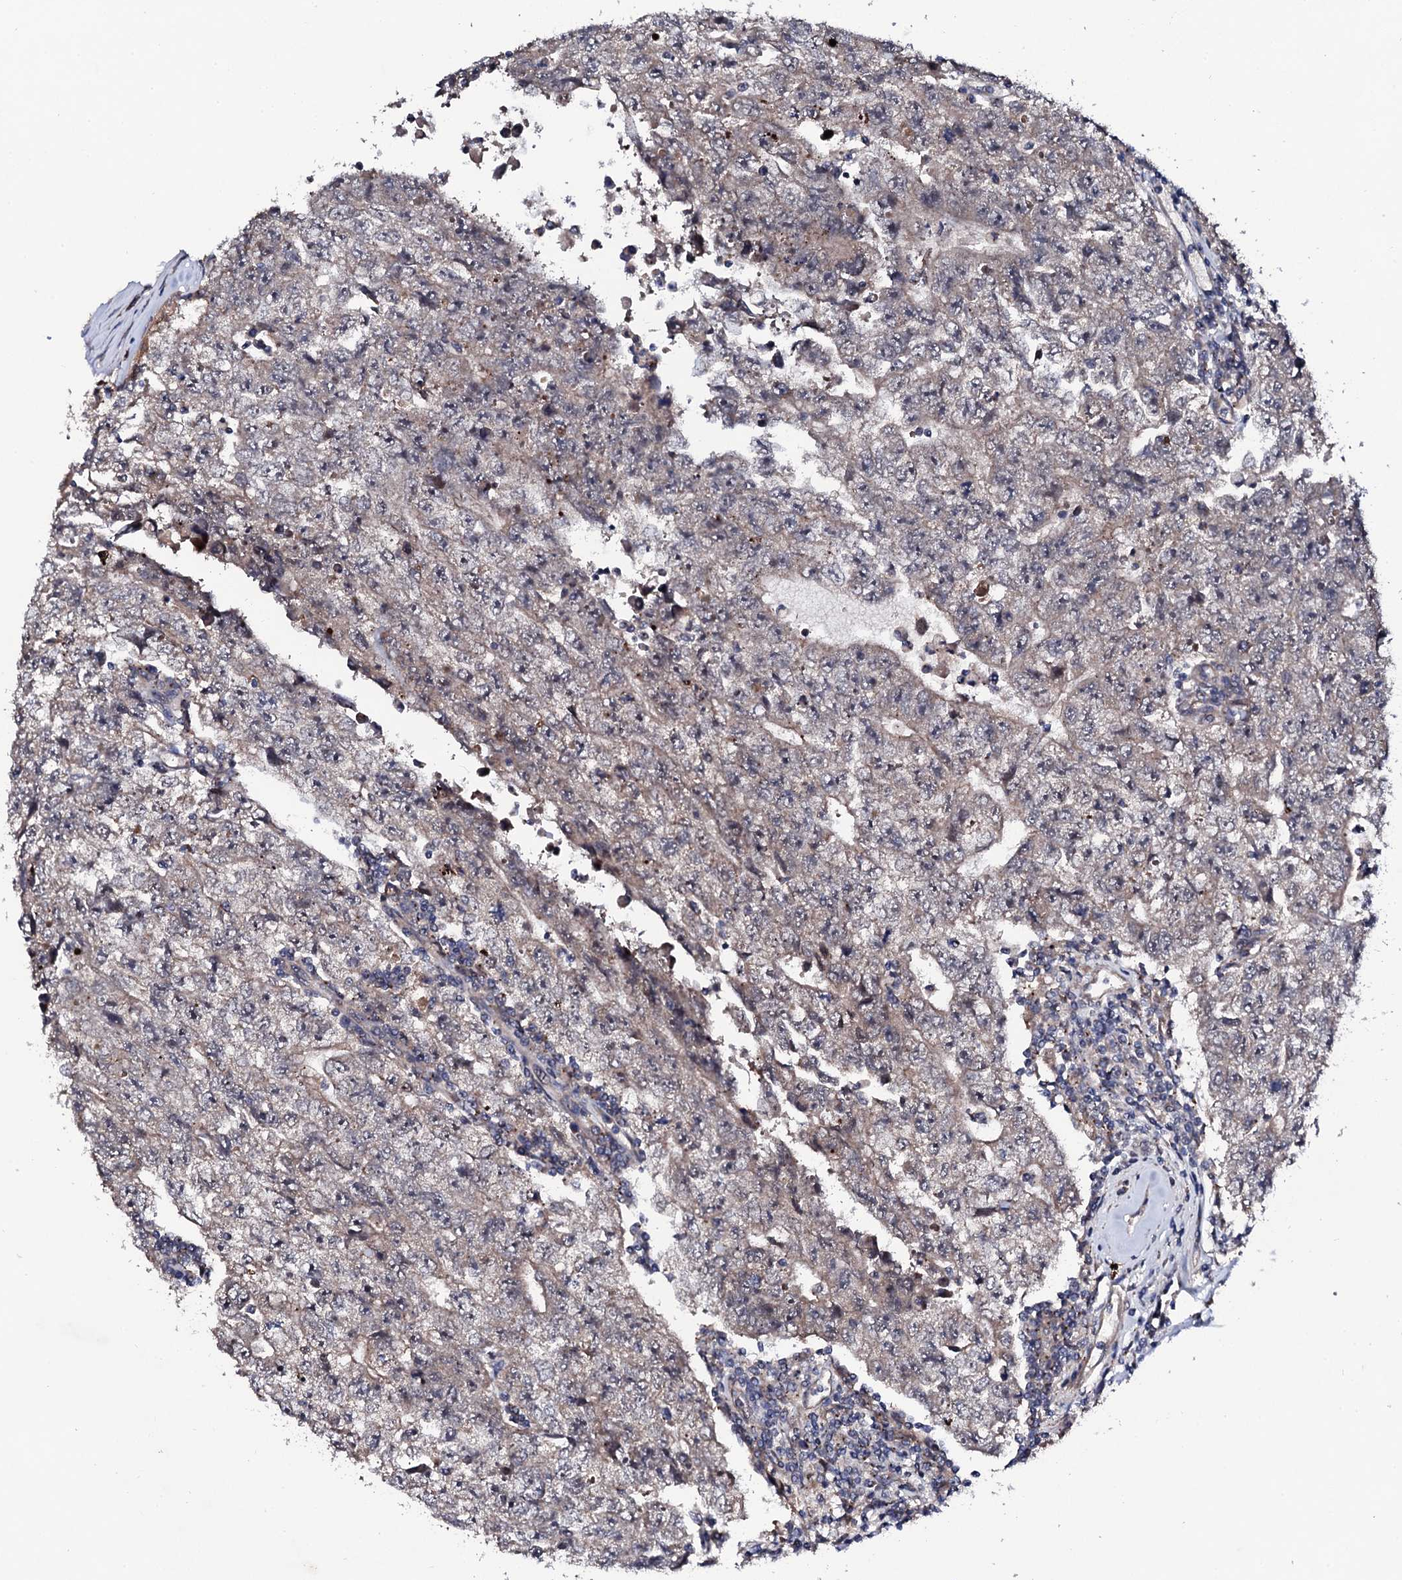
{"staining": {"intensity": "negative", "quantity": "none", "location": "none"}, "tissue": "testis cancer", "cell_type": "Tumor cells", "image_type": "cancer", "snomed": [{"axis": "morphology", "description": "Carcinoma, Embryonal, NOS"}, {"axis": "topography", "description": "Testis"}], "caption": "There is no significant positivity in tumor cells of embryonal carcinoma (testis).", "gene": "IP6K1", "patient": {"sex": "male", "age": 17}}